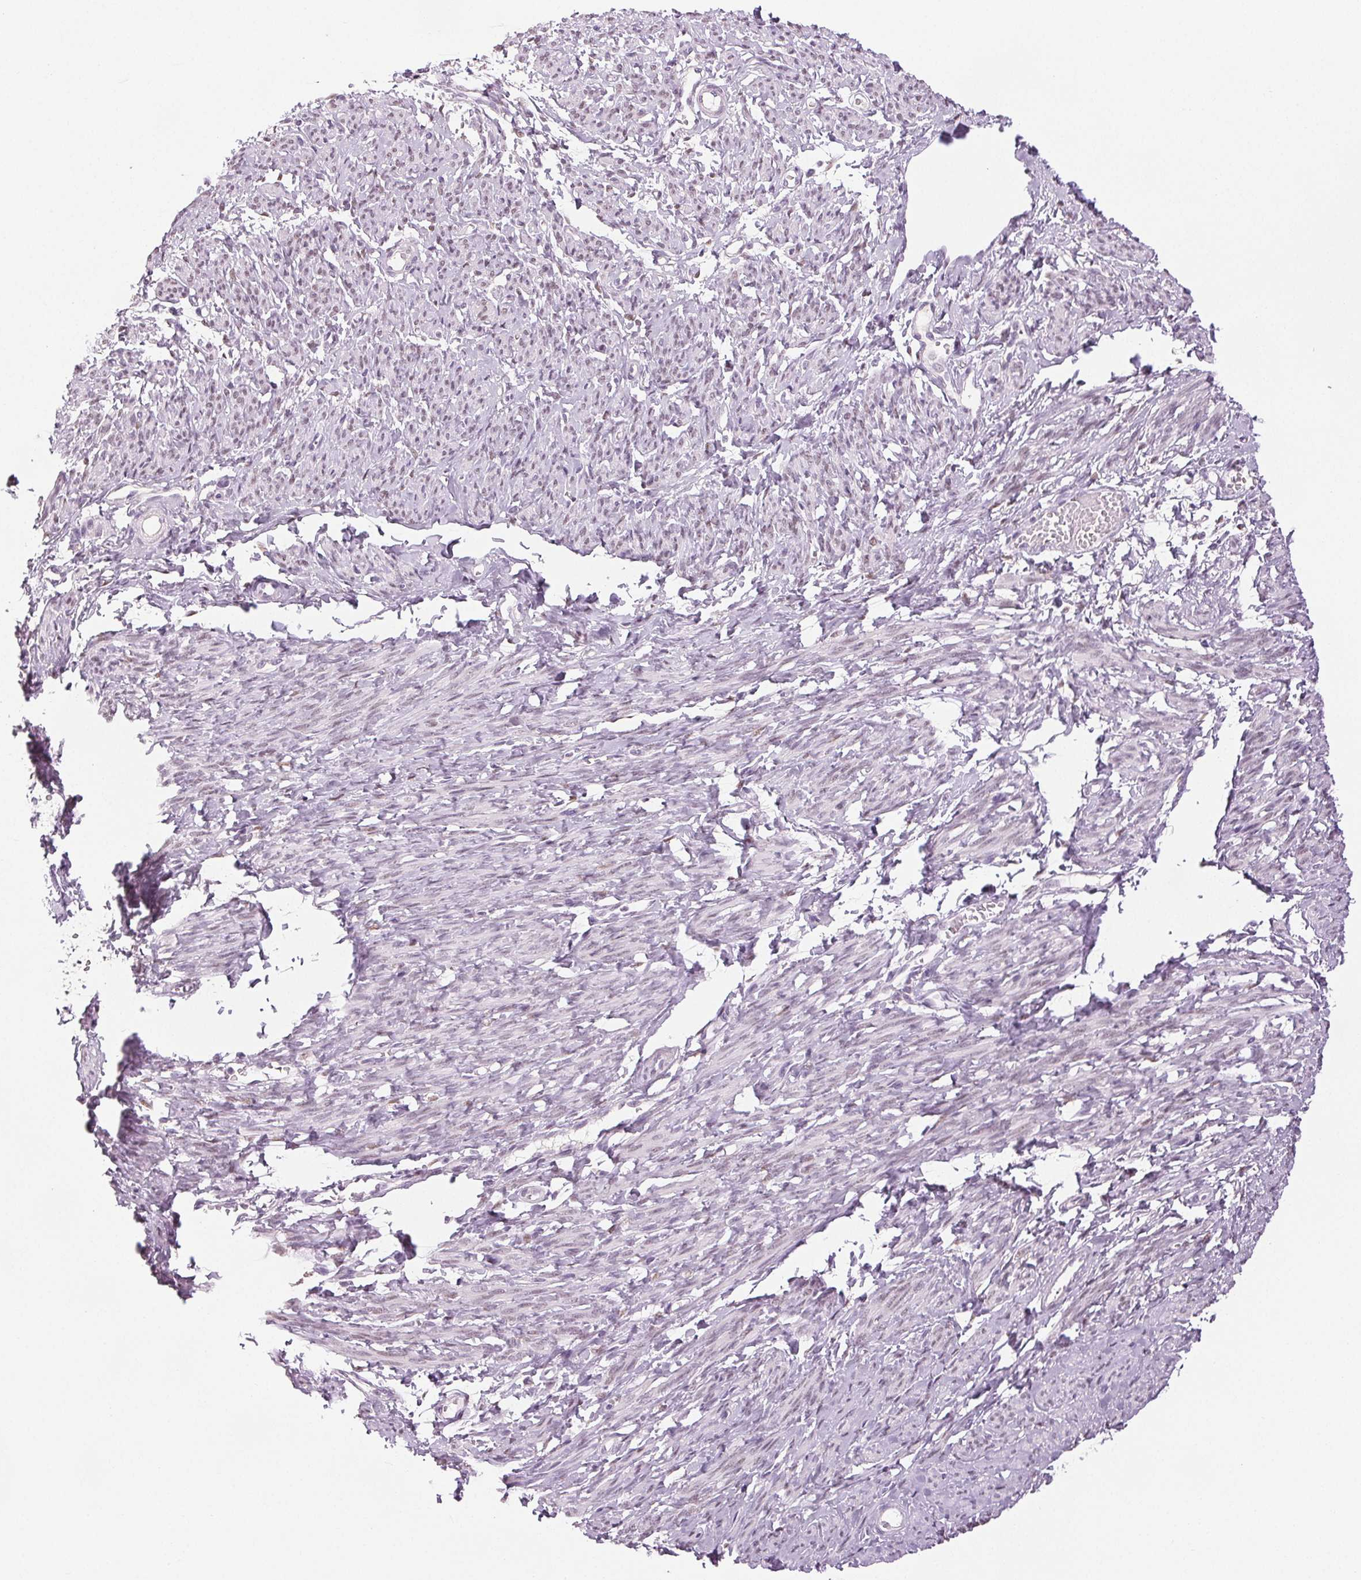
{"staining": {"intensity": "negative", "quantity": "none", "location": "none"}, "tissue": "smooth muscle", "cell_type": "Smooth muscle cells", "image_type": "normal", "snomed": [{"axis": "morphology", "description": "Normal tissue, NOS"}, {"axis": "topography", "description": "Smooth muscle"}], "caption": "High power microscopy micrograph of an immunohistochemistry (IHC) photomicrograph of benign smooth muscle, revealing no significant expression in smooth muscle cells. Brightfield microscopy of IHC stained with DAB (3,3'-diaminobenzidine) (brown) and hematoxylin (blue), captured at high magnification.", "gene": "DNAJC6", "patient": {"sex": "female", "age": 65}}